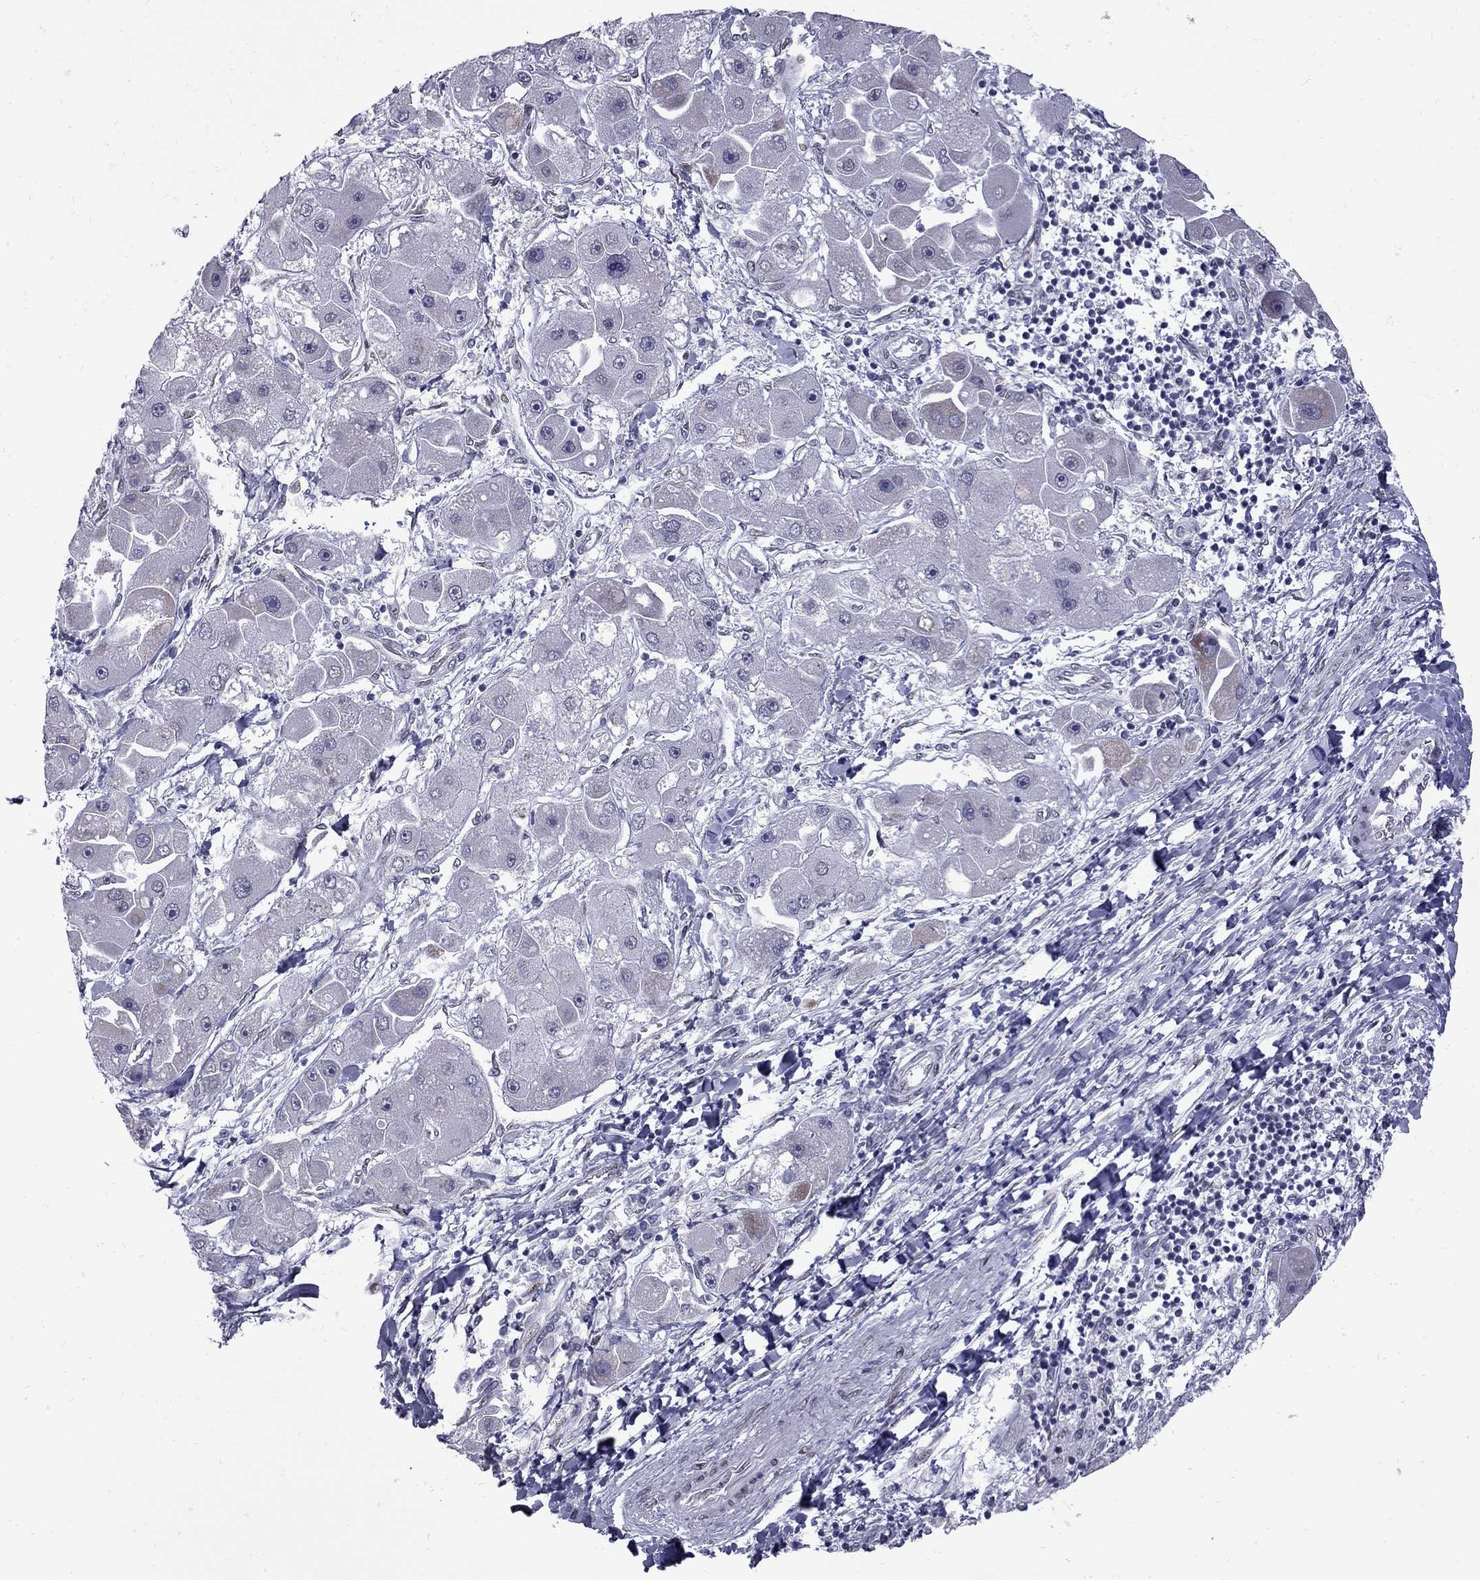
{"staining": {"intensity": "weak", "quantity": "<25%", "location": "cytoplasmic/membranous"}, "tissue": "liver cancer", "cell_type": "Tumor cells", "image_type": "cancer", "snomed": [{"axis": "morphology", "description": "Carcinoma, Hepatocellular, NOS"}, {"axis": "topography", "description": "Liver"}], "caption": "The photomicrograph displays no staining of tumor cells in liver cancer (hepatocellular carcinoma).", "gene": "CLTCL1", "patient": {"sex": "male", "age": 24}}